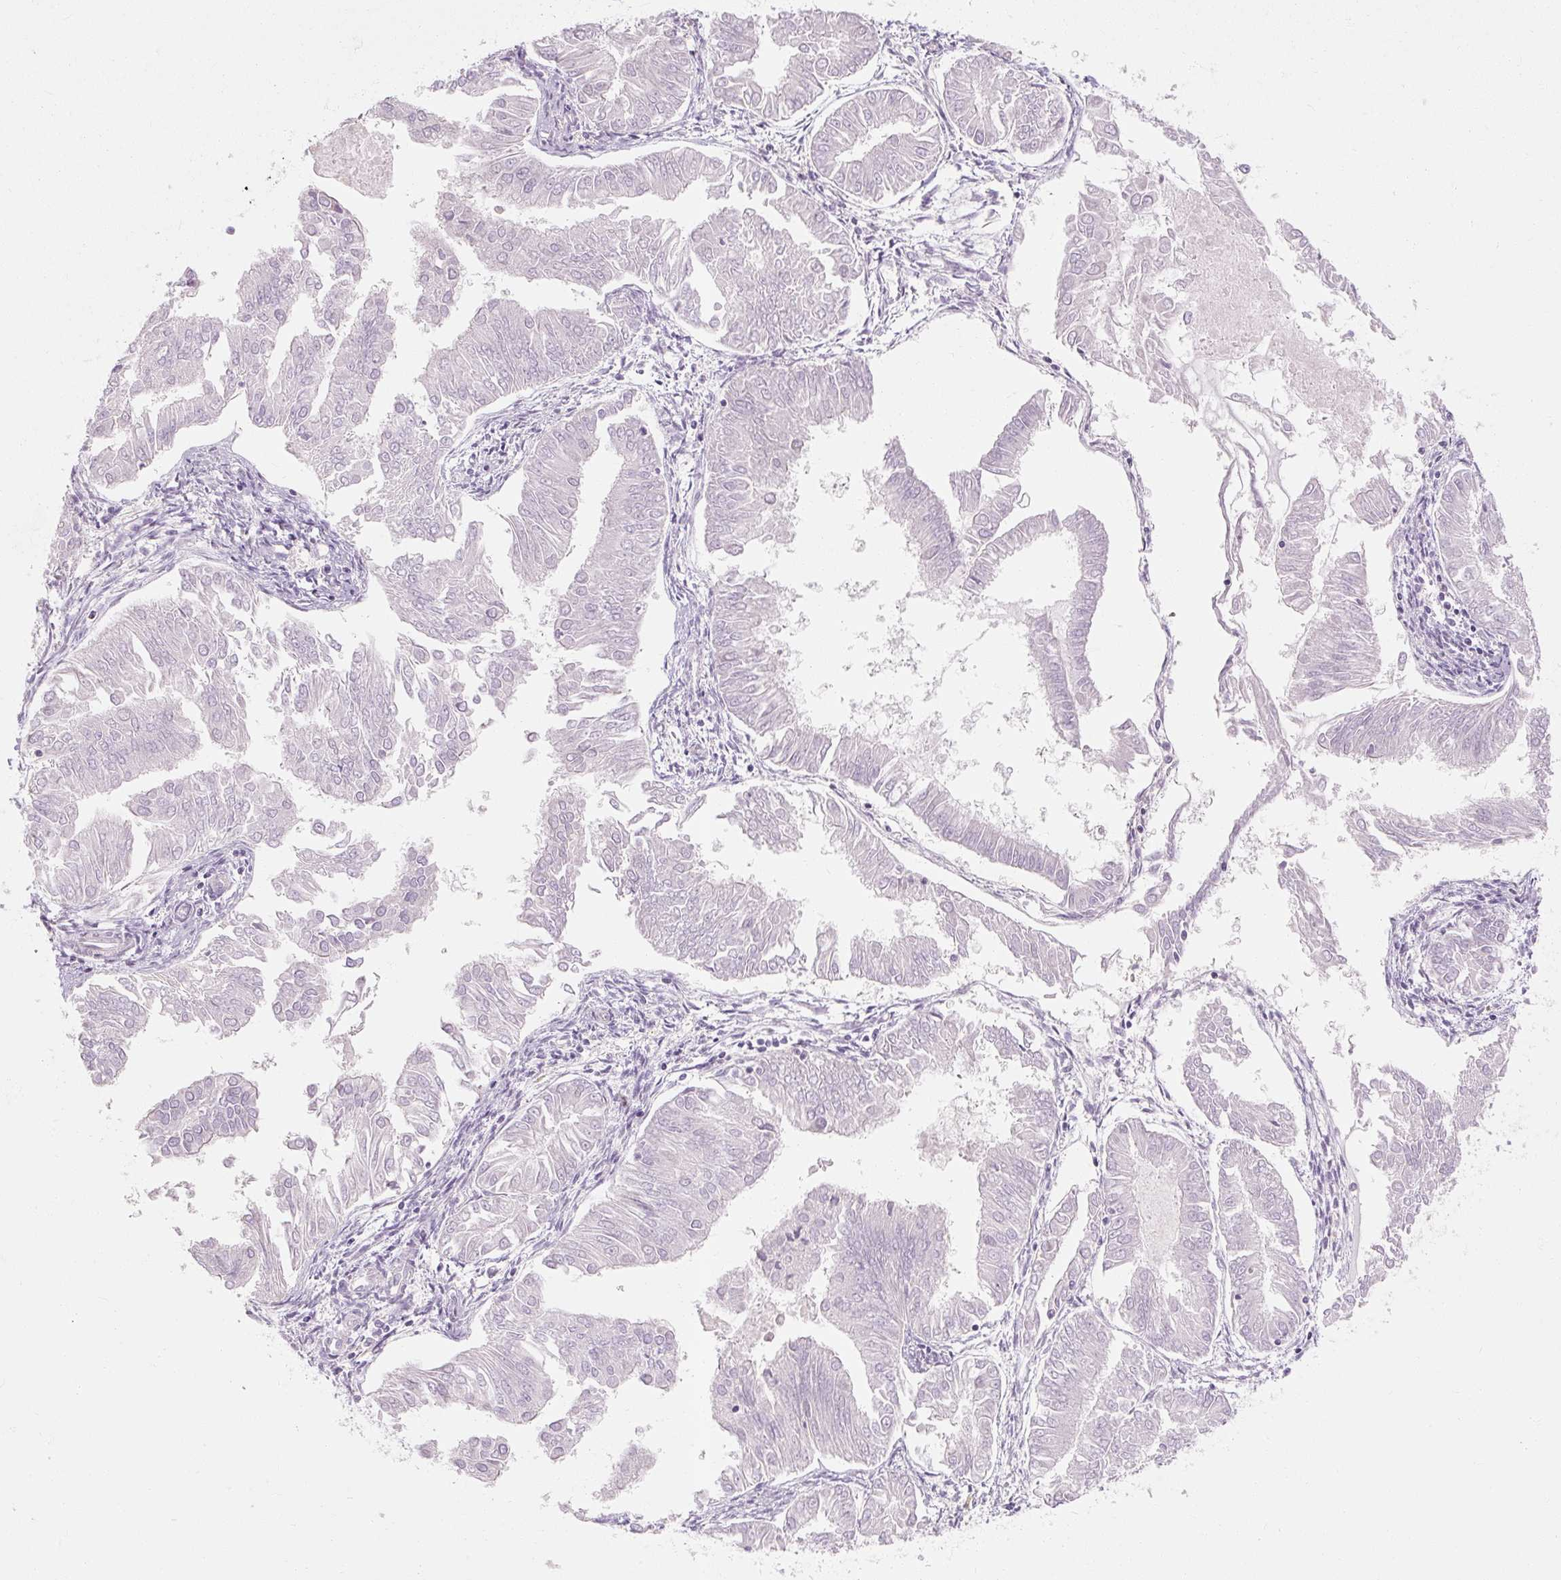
{"staining": {"intensity": "negative", "quantity": "none", "location": "none"}, "tissue": "endometrial cancer", "cell_type": "Tumor cells", "image_type": "cancer", "snomed": [{"axis": "morphology", "description": "Adenocarcinoma, NOS"}, {"axis": "topography", "description": "Endometrium"}], "caption": "Immunohistochemistry micrograph of neoplastic tissue: endometrial cancer (adenocarcinoma) stained with DAB (3,3'-diaminobenzidine) demonstrates no significant protein positivity in tumor cells. (DAB immunohistochemistry (IHC), high magnification).", "gene": "NFE2L3", "patient": {"sex": "female", "age": 53}}